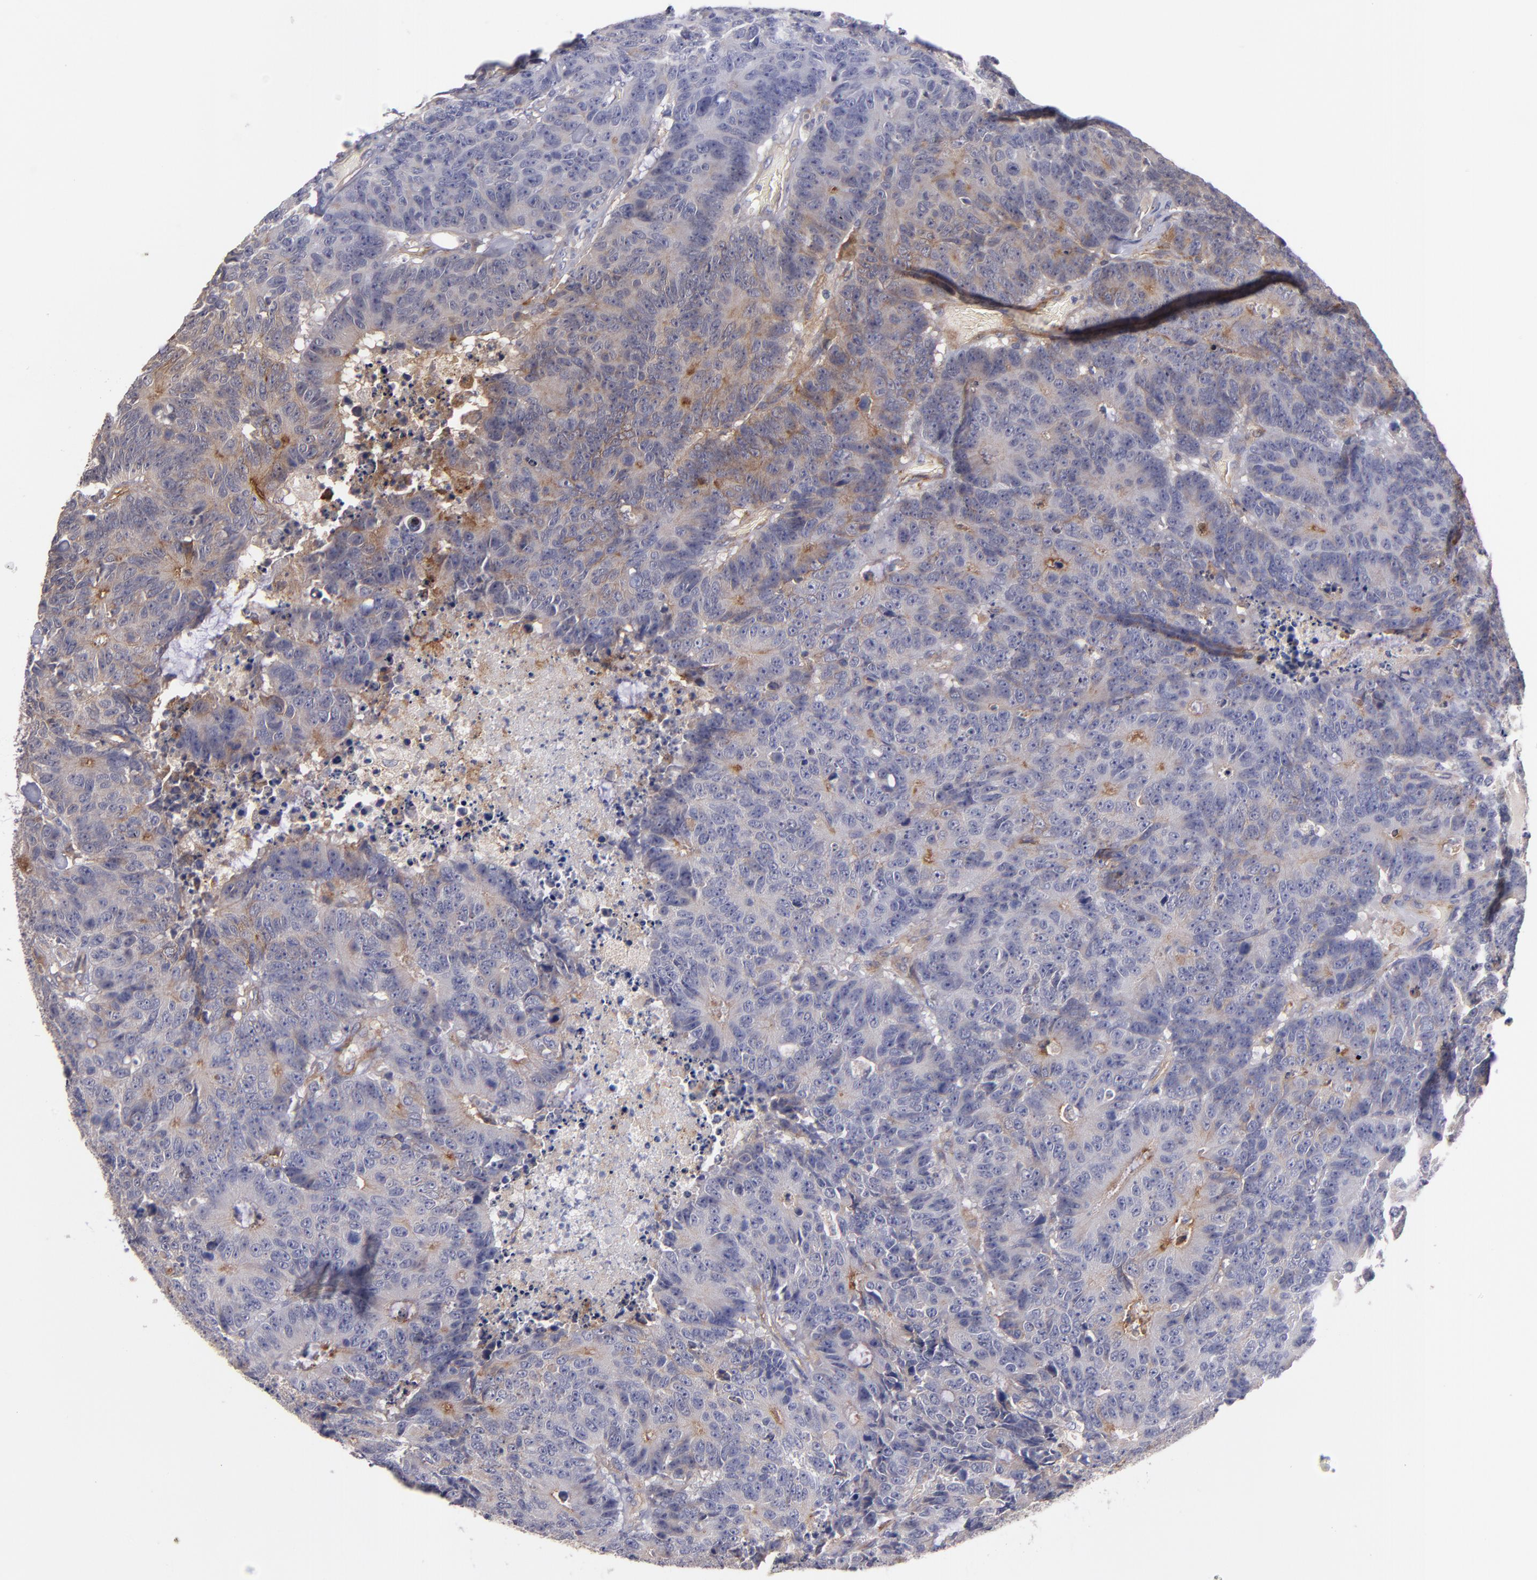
{"staining": {"intensity": "moderate", "quantity": "<25%", "location": "cytoplasmic/membranous"}, "tissue": "colorectal cancer", "cell_type": "Tumor cells", "image_type": "cancer", "snomed": [{"axis": "morphology", "description": "Adenocarcinoma, NOS"}, {"axis": "topography", "description": "Colon"}], "caption": "A low amount of moderate cytoplasmic/membranous positivity is appreciated in approximately <25% of tumor cells in colorectal adenocarcinoma tissue. The staining is performed using DAB brown chromogen to label protein expression. The nuclei are counter-stained blue using hematoxylin.", "gene": "PLSCR4", "patient": {"sex": "female", "age": 86}}